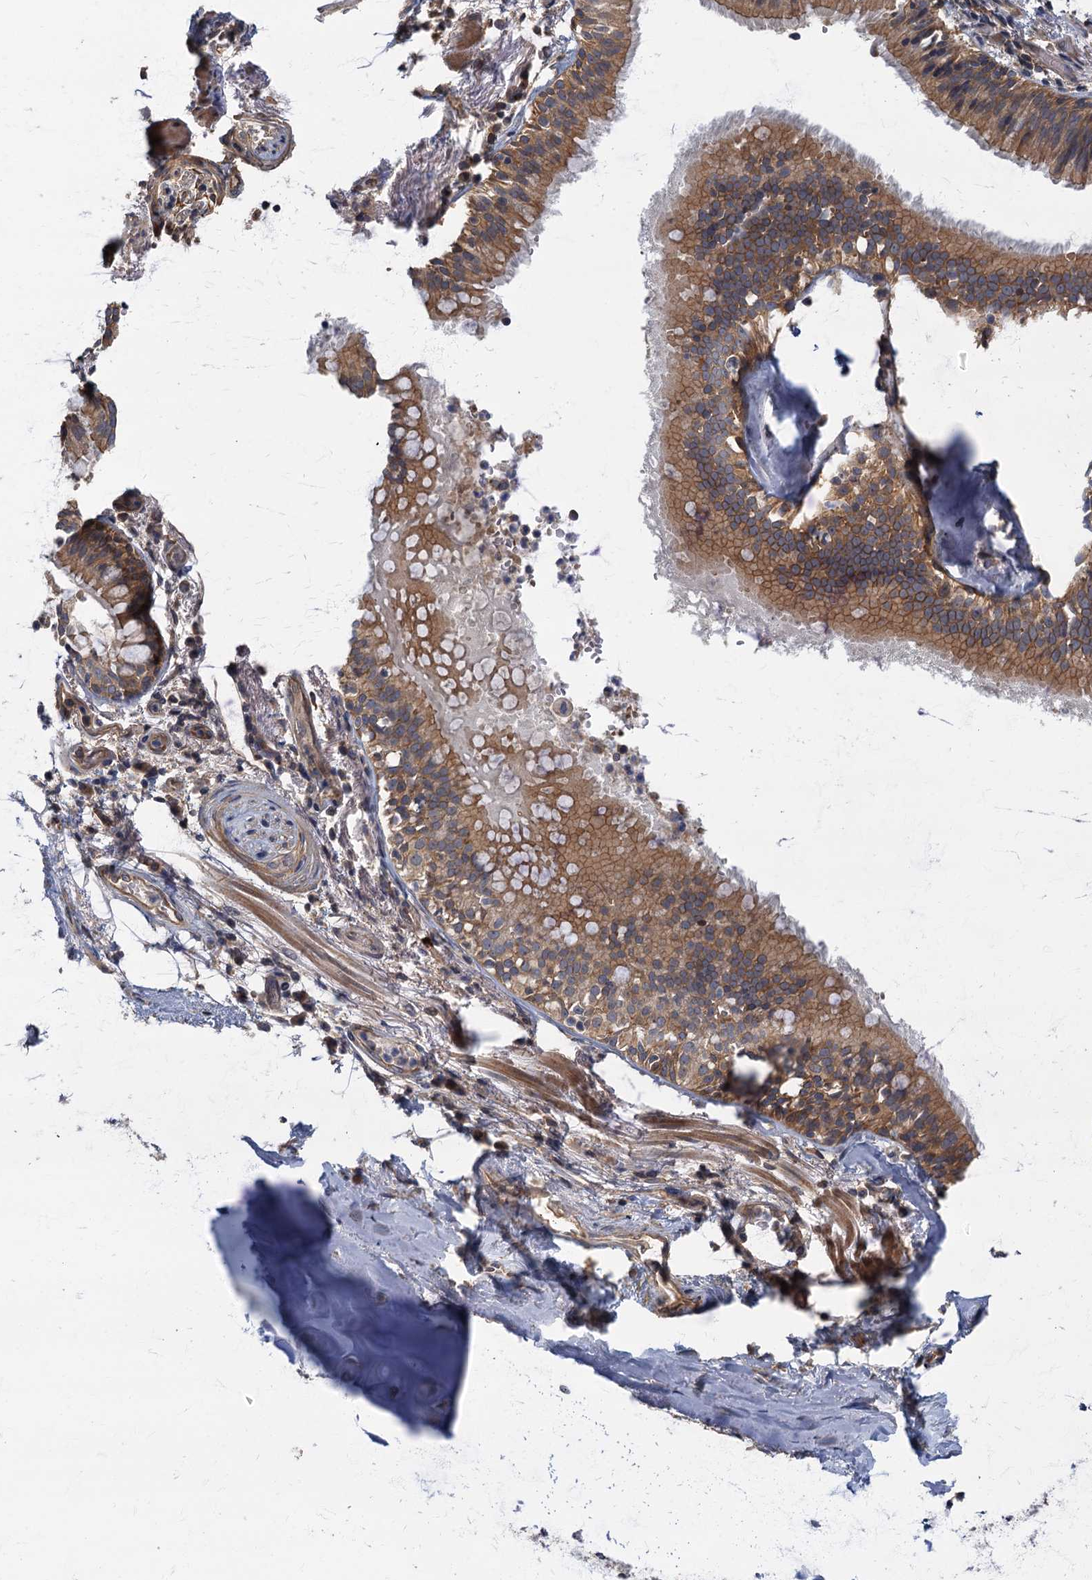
{"staining": {"intensity": "negative", "quantity": "none", "location": "none"}, "tissue": "adipose tissue", "cell_type": "Adipocytes", "image_type": "normal", "snomed": [{"axis": "morphology", "description": "Normal tissue, NOS"}, {"axis": "topography", "description": "Lymph node"}, {"axis": "topography", "description": "Cartilage tissue"}, {"axis": "topography", "description": "Bronchus"}], "caption": "DAB immunohistochemical staining of normal adipose tissue demonstrates no significant staining in adipocytes.", "gene": "CKAP2L", "patient": {"sex": "male", "age": 63}}